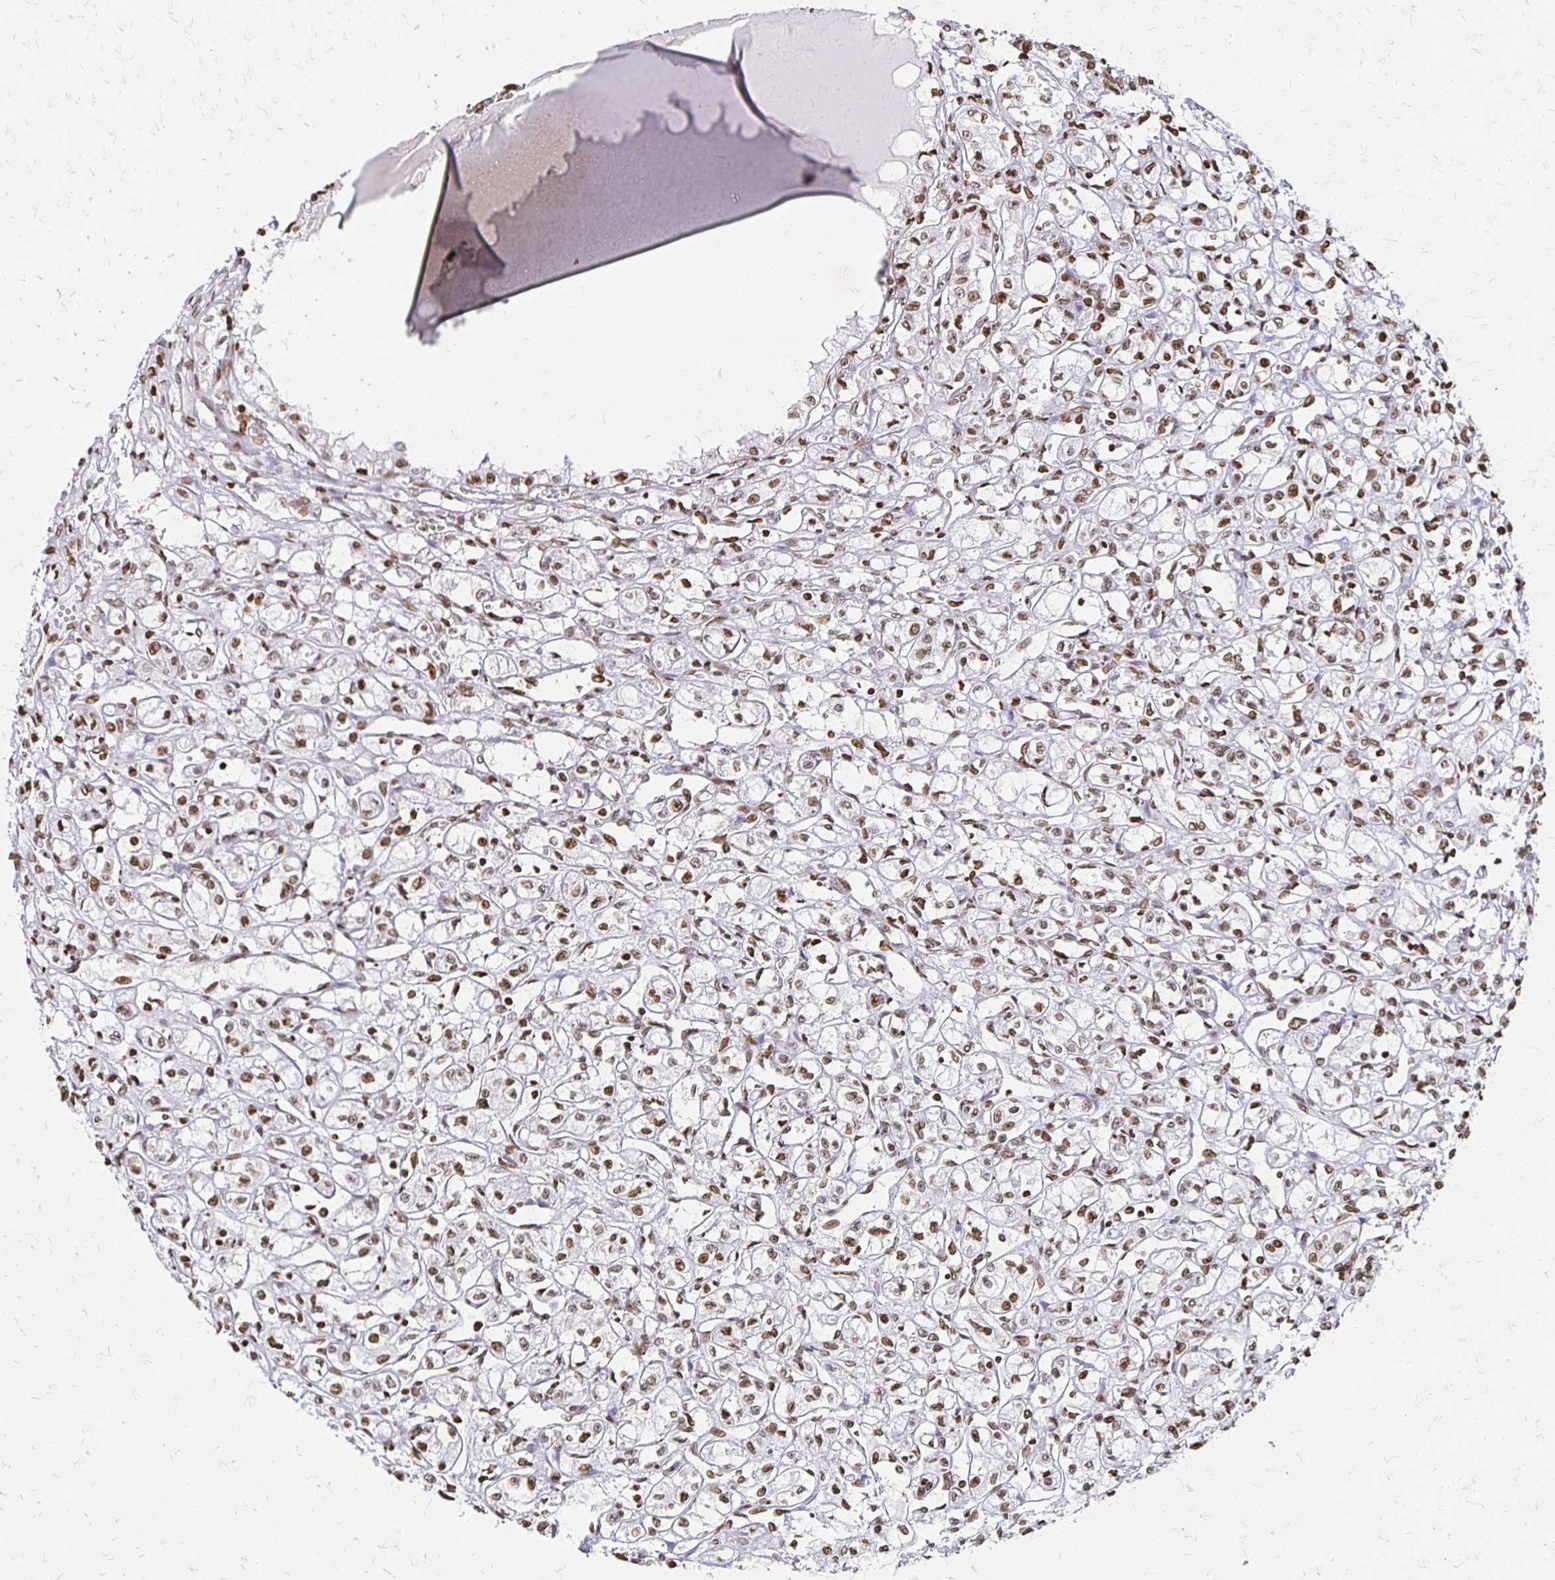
{"staining": {"intensity": "moderate", "quantity": ">75%", "location": "nuclear"}, "tissue": "renal cancer", "cell_type": "Tumor cells", "image_type": "cancer", "snomed": [{"axis": "morphology", "description": "Adenocarcinoma, NOS"}, {"axis": "topography", "description": "Kidney"}], "caption": "Renal cancer stained for a protein displays moderate nuclear positivity in tumor cells. (Brightfield microscopy of DAB IHC at high magnification).", "gene": "ZNF280C", "patient": {"sex": "male", "age": 56}}